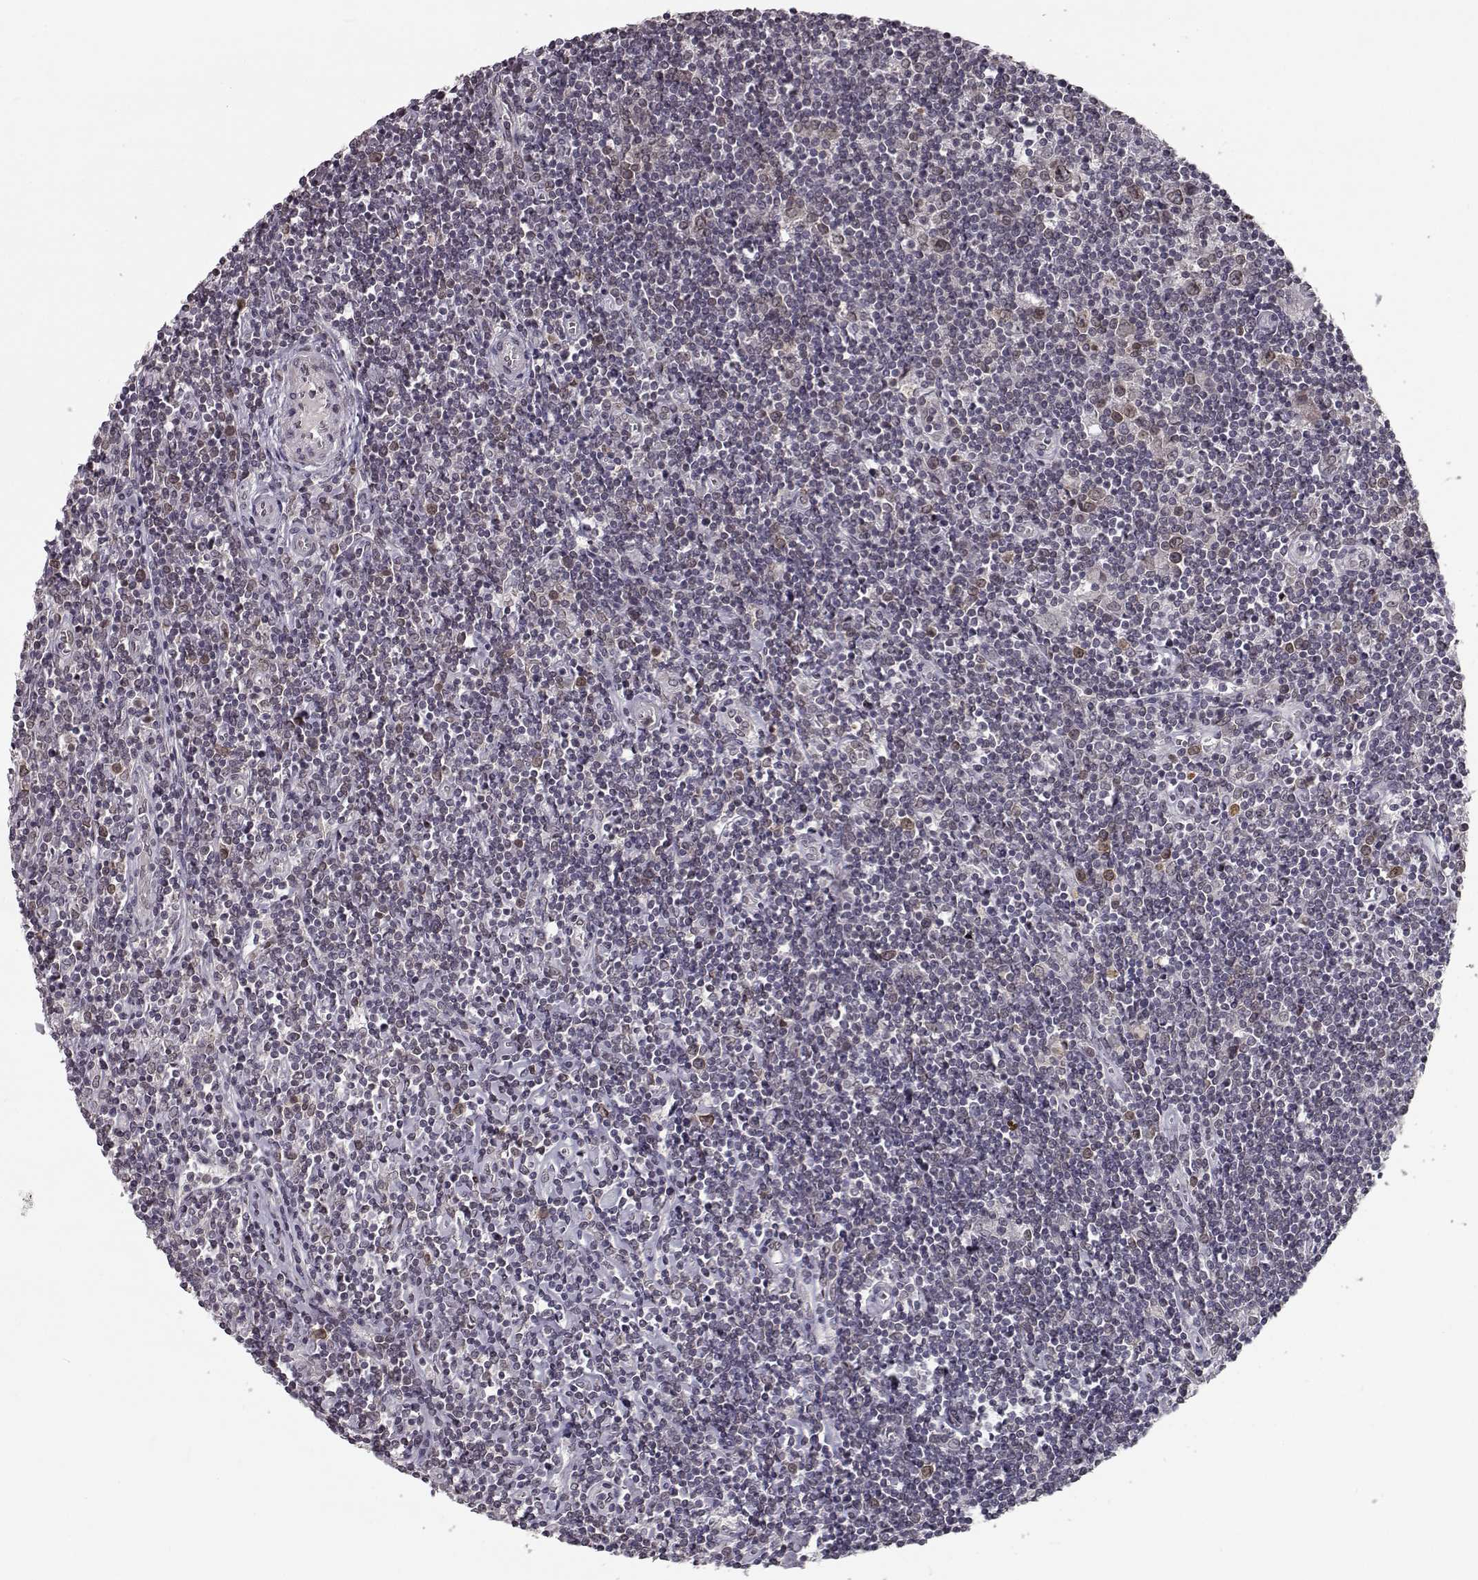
{"staining": {"intensity": "weak", "quantity": ">75%", "location": "cytoplasmic/membranous,nuclear"}, "tissue": "lymphoma", "cell_type": "Tumor cells", "image_type": "cancer", "snomed": [{"axis": "morphology", "description": "Hodgkin's disease, NOS"}, {"axis": "topography", "description": "Lymph node"}], "caption": "Immunohistochemistry histopathology image of neoplastic tissue: human lymphoma stained using immunohistochemistry displays low levels of weak protein expression localized specifically in the cytoplasmic/membranous and nuclear of tumor cells, appearing as a cytoplasmic/membranous and nuclear brown color.", "gene": "NUP37", "patient": {"sex": "male", "age": 40}}